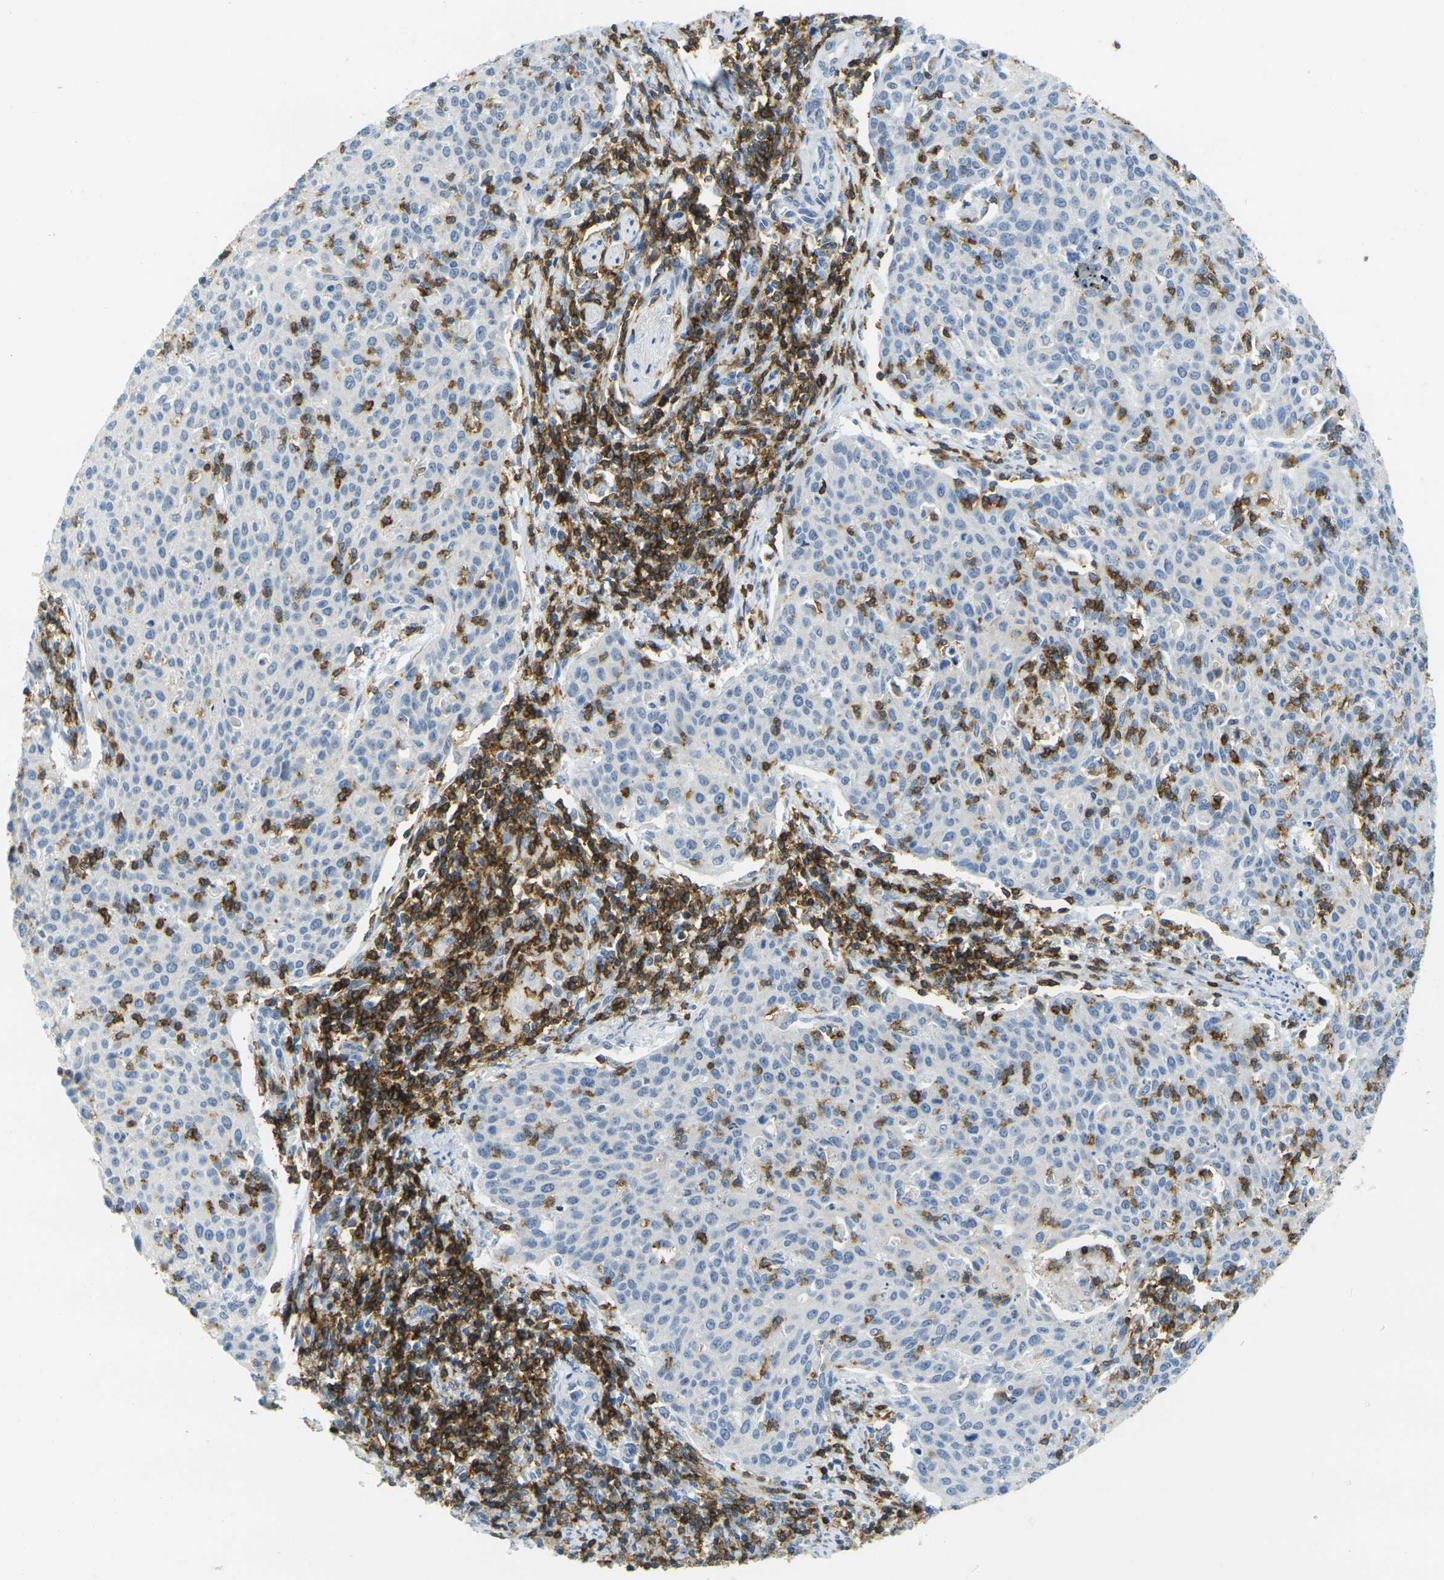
{"staining": {"intensity": "negative", "quantity": "none", "location": "none"}, "tissue": "cervical cancer", "cell_type": "Tumor cells", "image_type": "cancer", "snomed": [{"axis": "morphology", "description": "Squamous cell carcinoma, NOS"}, {"axis": "topography", "description": "Cervix"}], "caption": "An immunohistochemistry micrograph of cervical cancer is shown. There is no staining in tumor cells of cervical cancer.", "gene": "CD3D", "patient": {"sex": "female", "age": 38}}